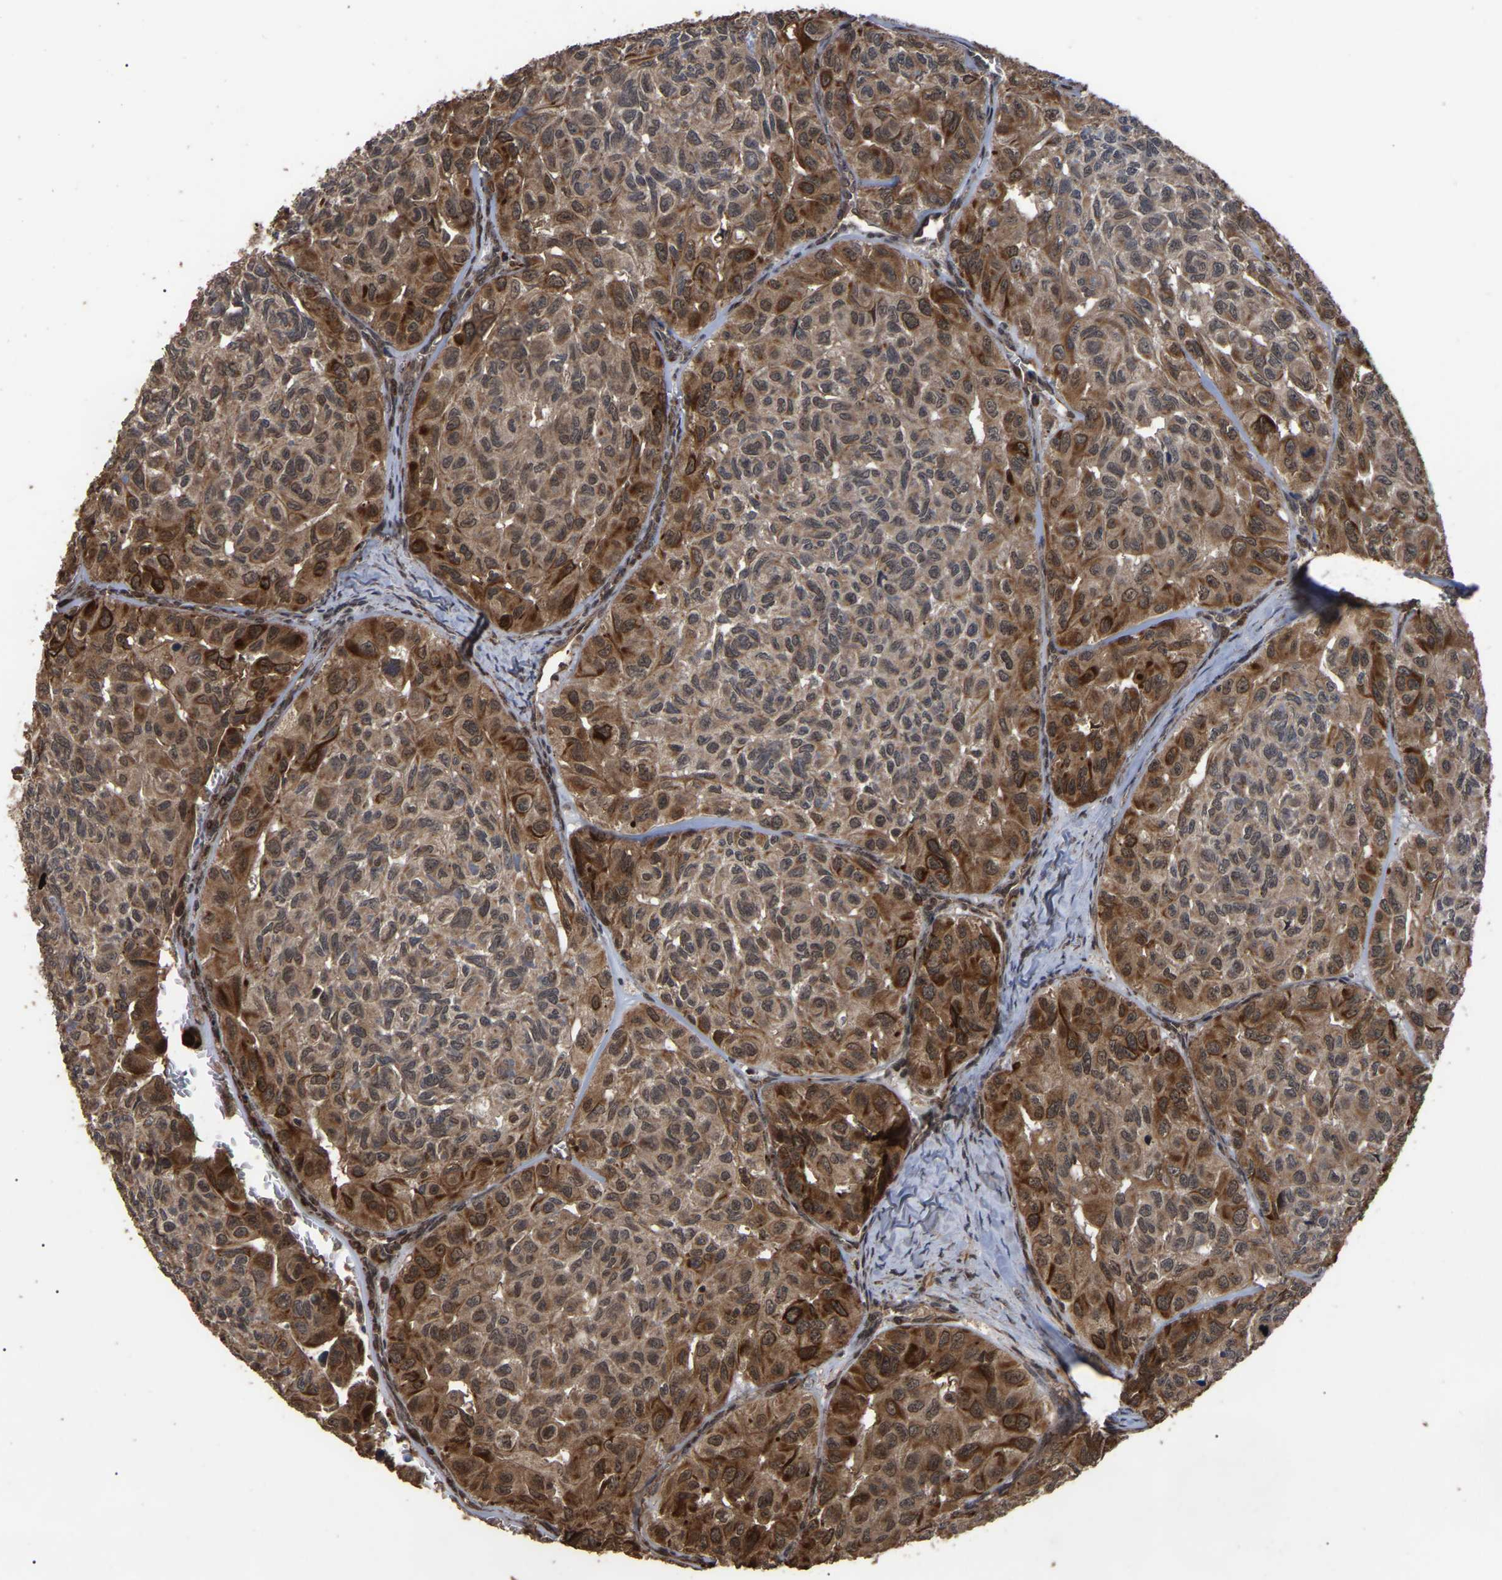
{"staining": {"intensity": "moderate", "quantity": ">75%", "location": "cytoplasmic/membranous"}, "tissue": "head and neck cancer", "cell_type": "Tumor cells", "image_type": "cancer", "snomed": [{"axis": "morphology", "description": "Adenocarcinoma, NOS"}, {"axis": "topography", "description": "Salivary gland, NOS"}, {"axis": "topography", "description": "Head-Neck"}], "caption": "Human adenocarcinoma (head and neck) stained with a brown dye exhibits moderate cytoplasmic/membranous positive staining in about >75% of tumor cells.", "gene": "FAM161B", "patient": {"sex": "female", "age": 76}}